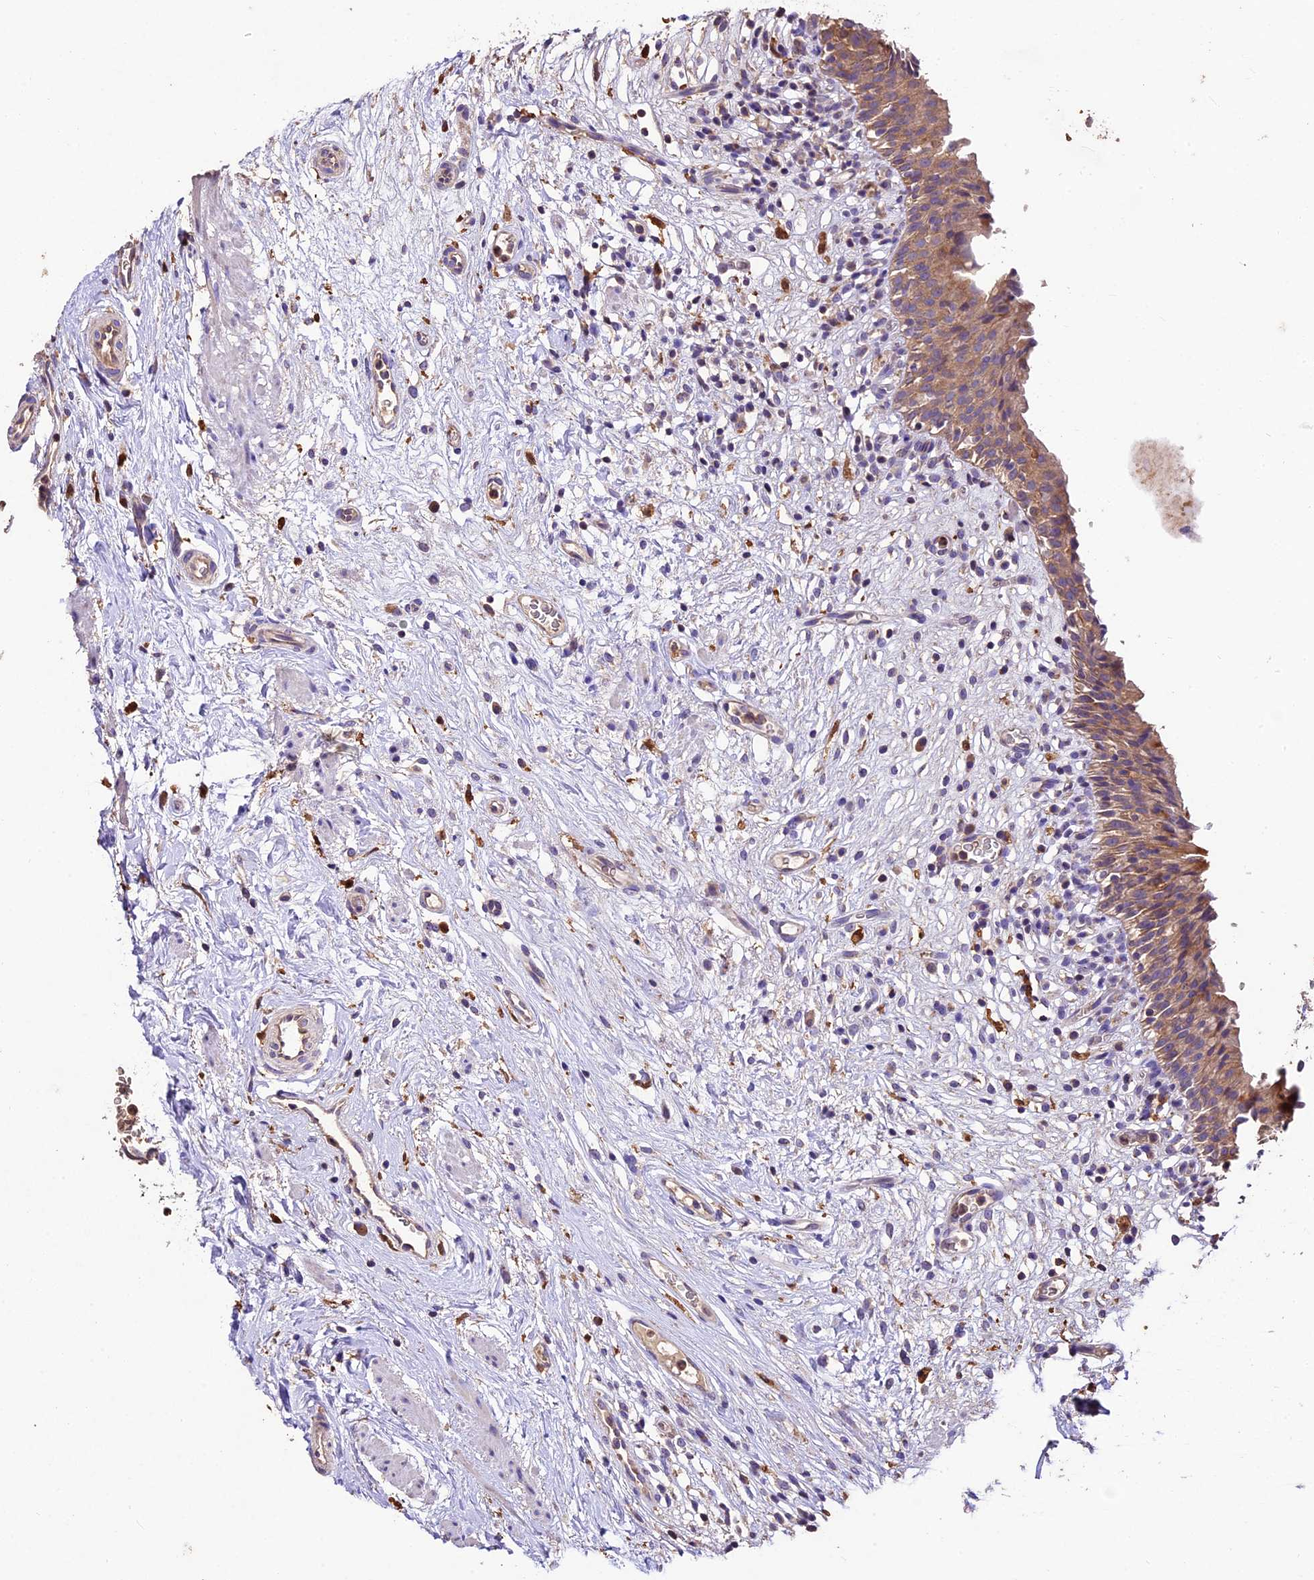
{"staining": {"intensity": "moderate", "quantity": ">75%", "location": "cytoplasmic/membranous"}, "tissue": "urinary bladder", "cell_type": "Urothelial cells", "image_type": "normal", "snomed": [{"axis": "morphology", "description": "Normal tissue, NOS"}, {"axis": "morphology", "description": "Inflammation, NOS"}, {"axis": "topography", "description": "Urinary bladder"}], "caption": "Approximately >75% of urothelial cells in benign human urinary bladder show moderate cytoplasmic/membranous protein expression as visualized by brown immunohistochemical staining.", "gene": "CRLF1", "patient": {"sex": "male", "age": 63}}